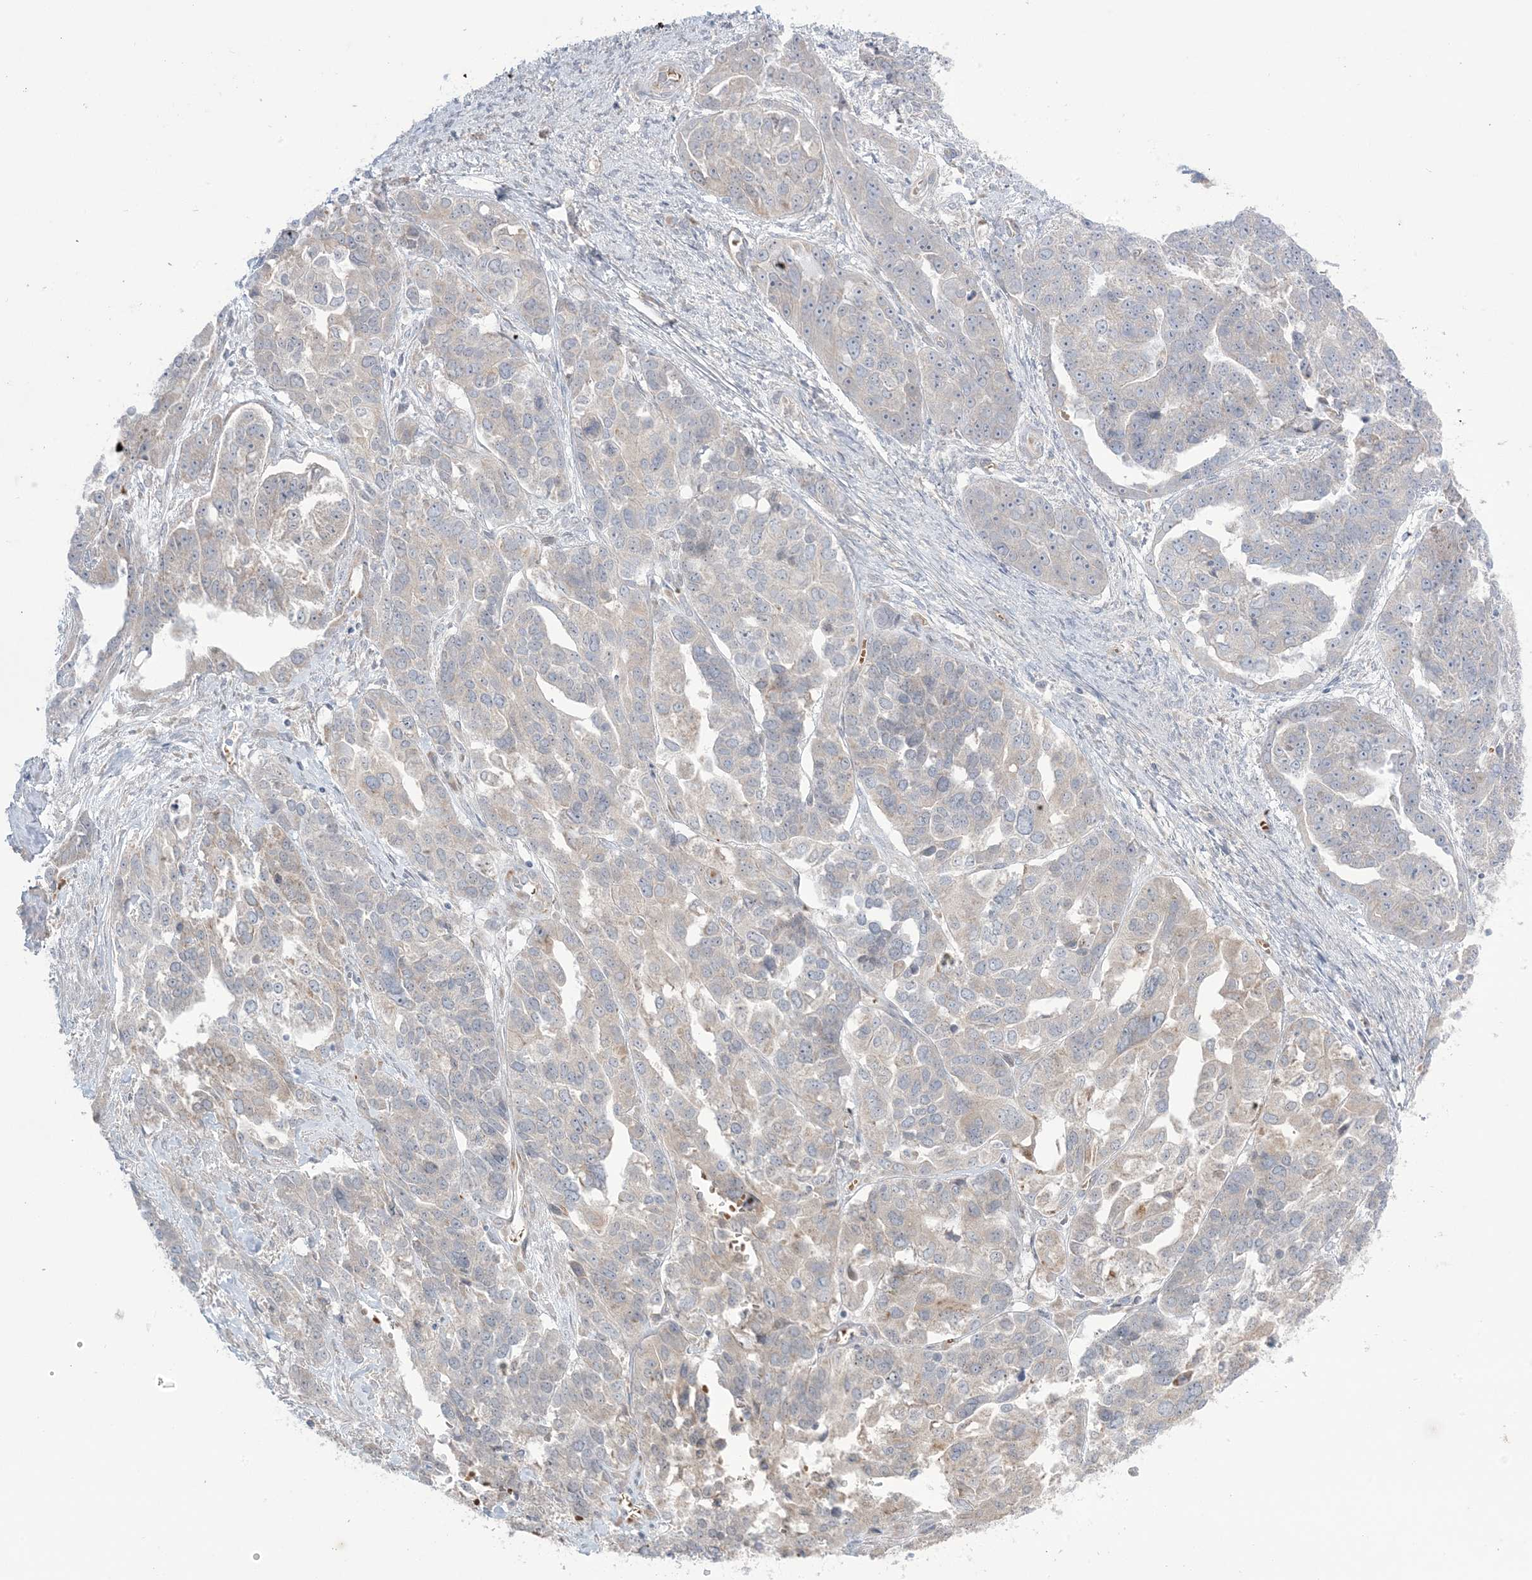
{"staining": {"intensity": "negative", "quantity": "none", "location": "none"}, "tissue": "ovarian cancer", "cell_type": "Tumor cells", "image_type": "cancer", "snomed": [{"axis": "morphology", "description": "Cystadenocarcinoma, serous, NOS"}, {"axis": "topography", "description": "Ovary"}], "caption": "Protein analysis of ovarian cancer exhibits no significant positivity in tumor cells.", "gene": "MMGT1", "patient": {"sex": "female", "age": 44}}